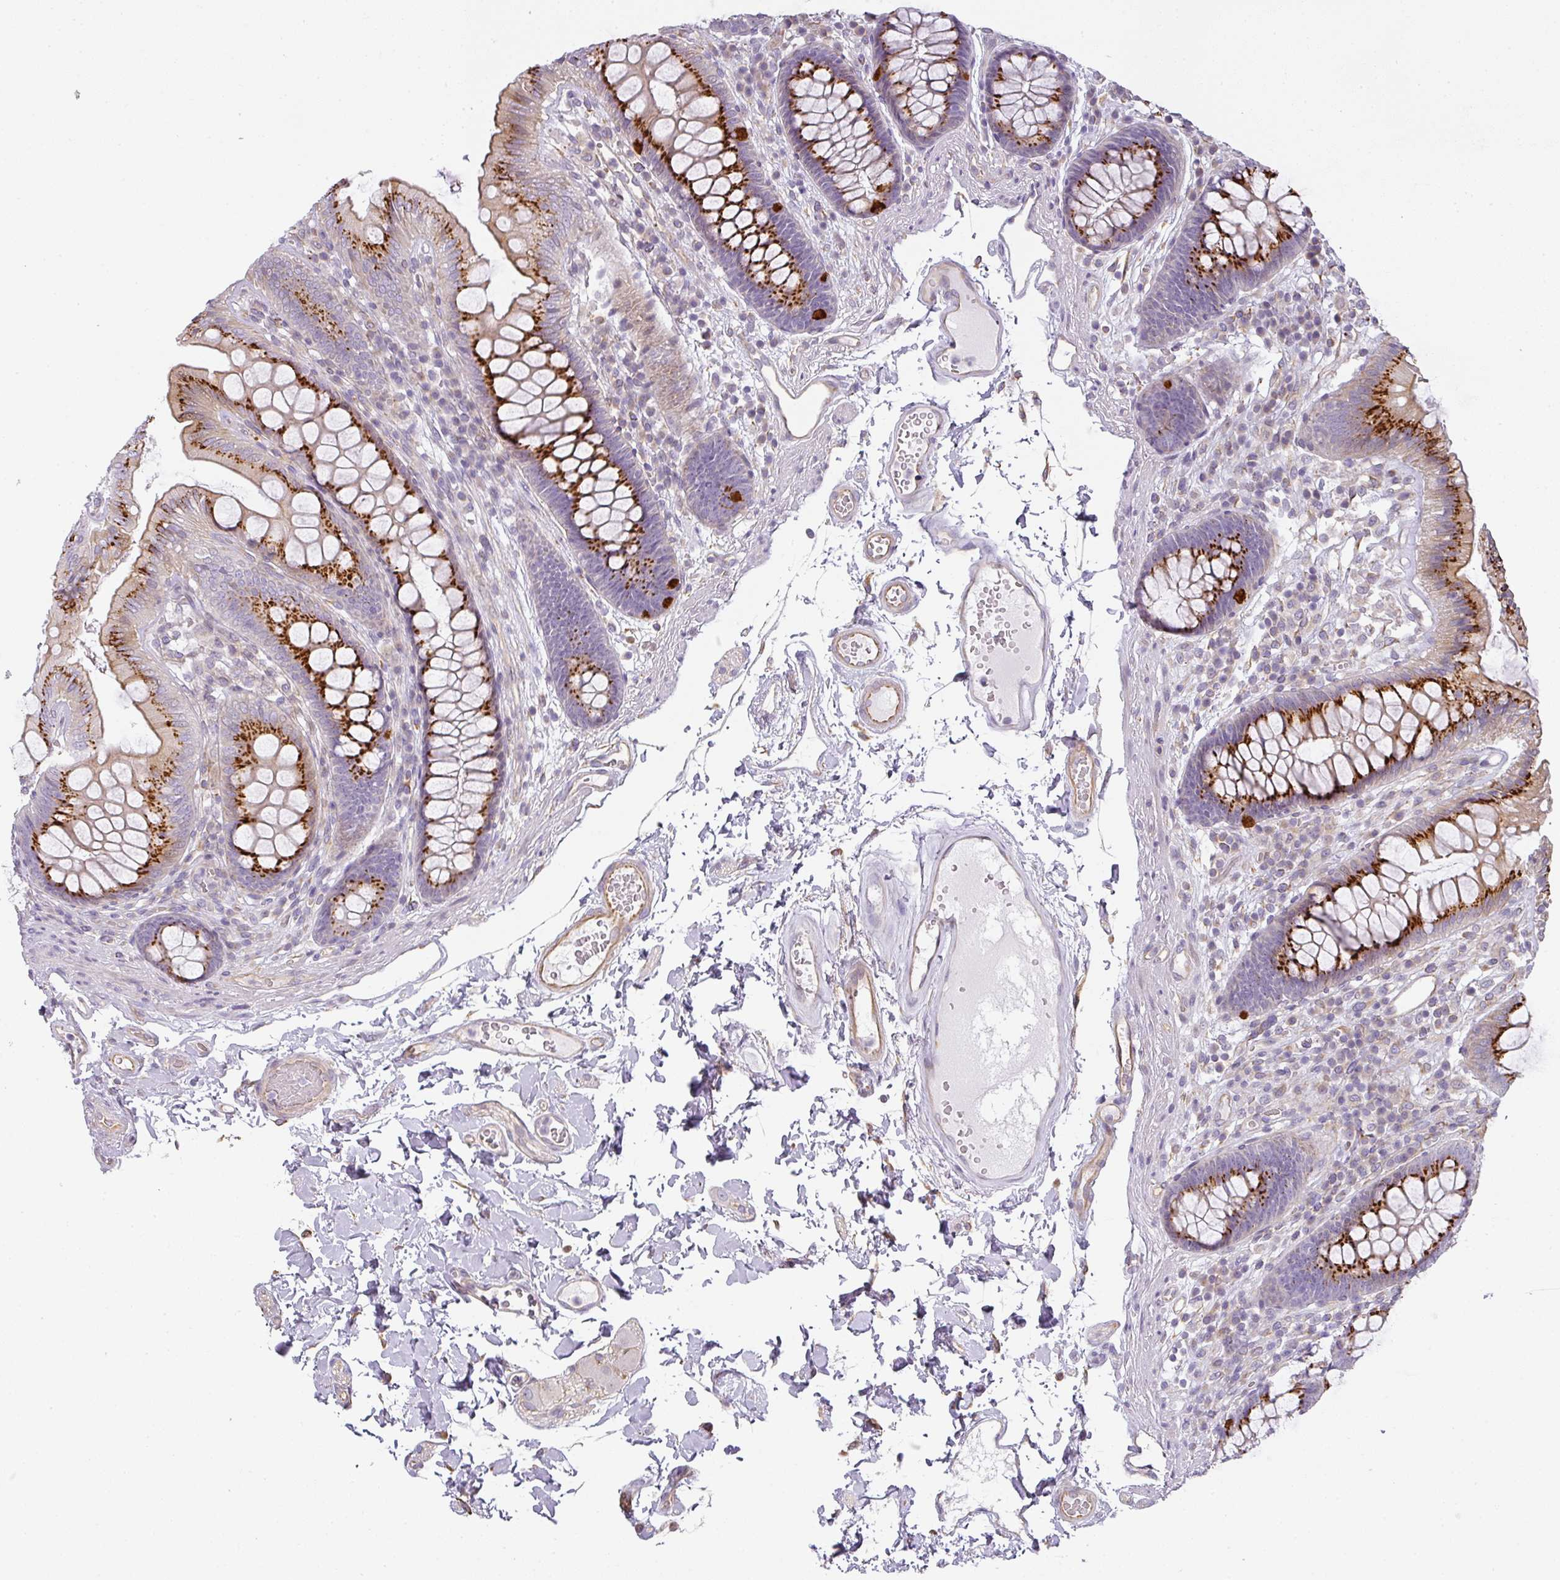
{"staining": {"intensity": "moderate", "quantity": "25%-75%", "location": "cytoplasmic/membranous"}, "tissue": "colon", "cell_type": "Endothelial cells", "image_type": "normal", "snomed": [{"axis": "morphology", "description": "Normal tissue, NOS"}, {"axis": "topography", "description": "Colon"}], "caption": "Moderate cytoplasmic/membranous positivity is appreciated in approximately 25%-75% of endothelial cells in normal colon.", "gene": "ATP8B2", "patient": {"sex": "male", "age": 84}}